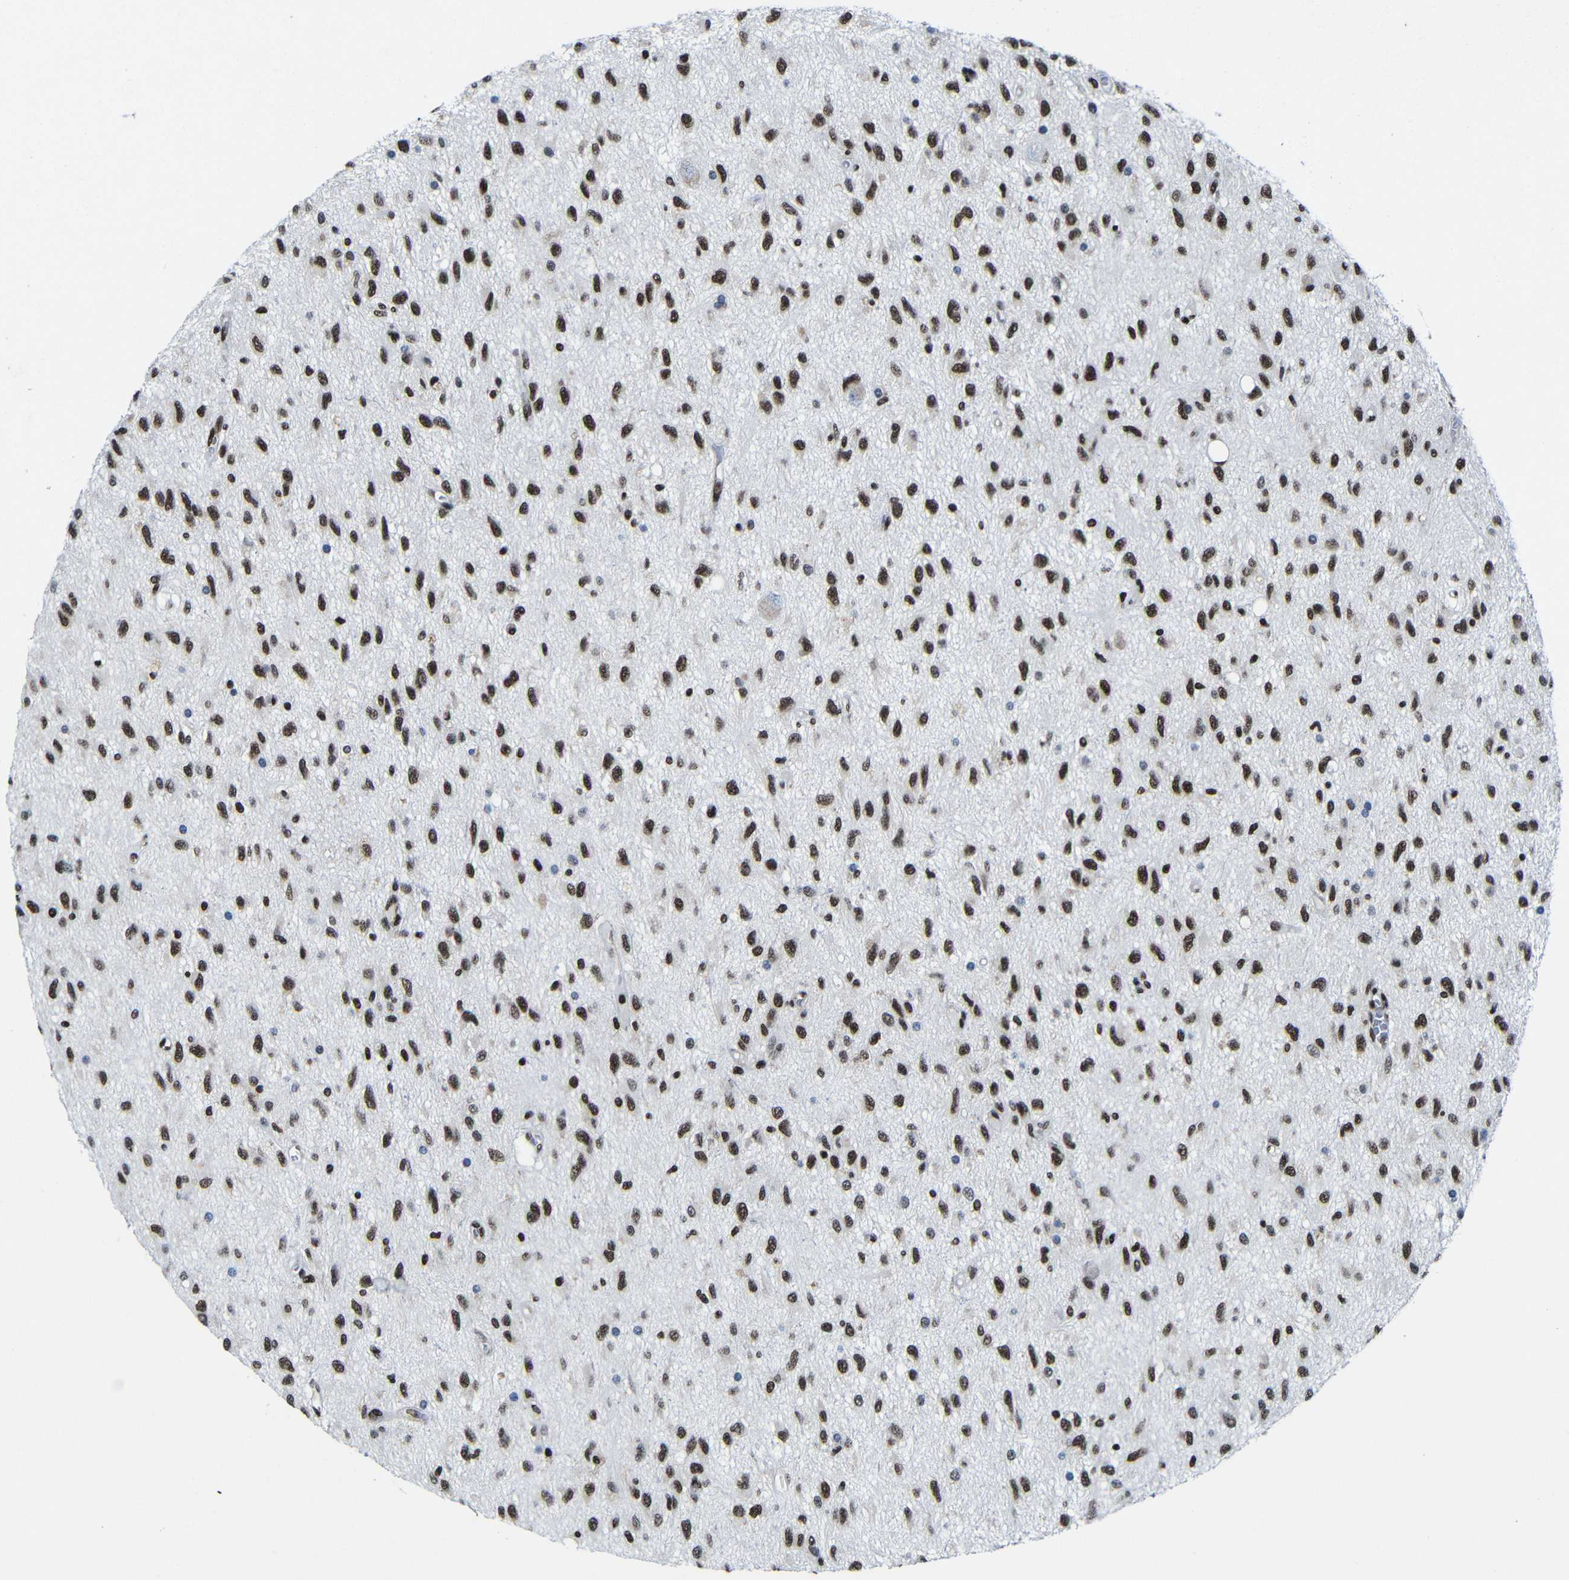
{"staining": {"intensity": "strong", "quantity": ">75%", "location": "nuclear"}, "tissue": "glioma", "cell_type": "Tumor cells", "image_type": "cancer", "snomed": [{"axis": "morphology", "description": "Glioma, malignant, Low grade"}, {"axis": "topography", "description": "Brain"}], "caption": "Approximately >75% of tumor cells in human glioma demonstrate strong nuclear protein expression as visualized by brown immunohistochemical staining.", "gene": "PTBP1", "patient": {"sex": "male", "age": 77}}